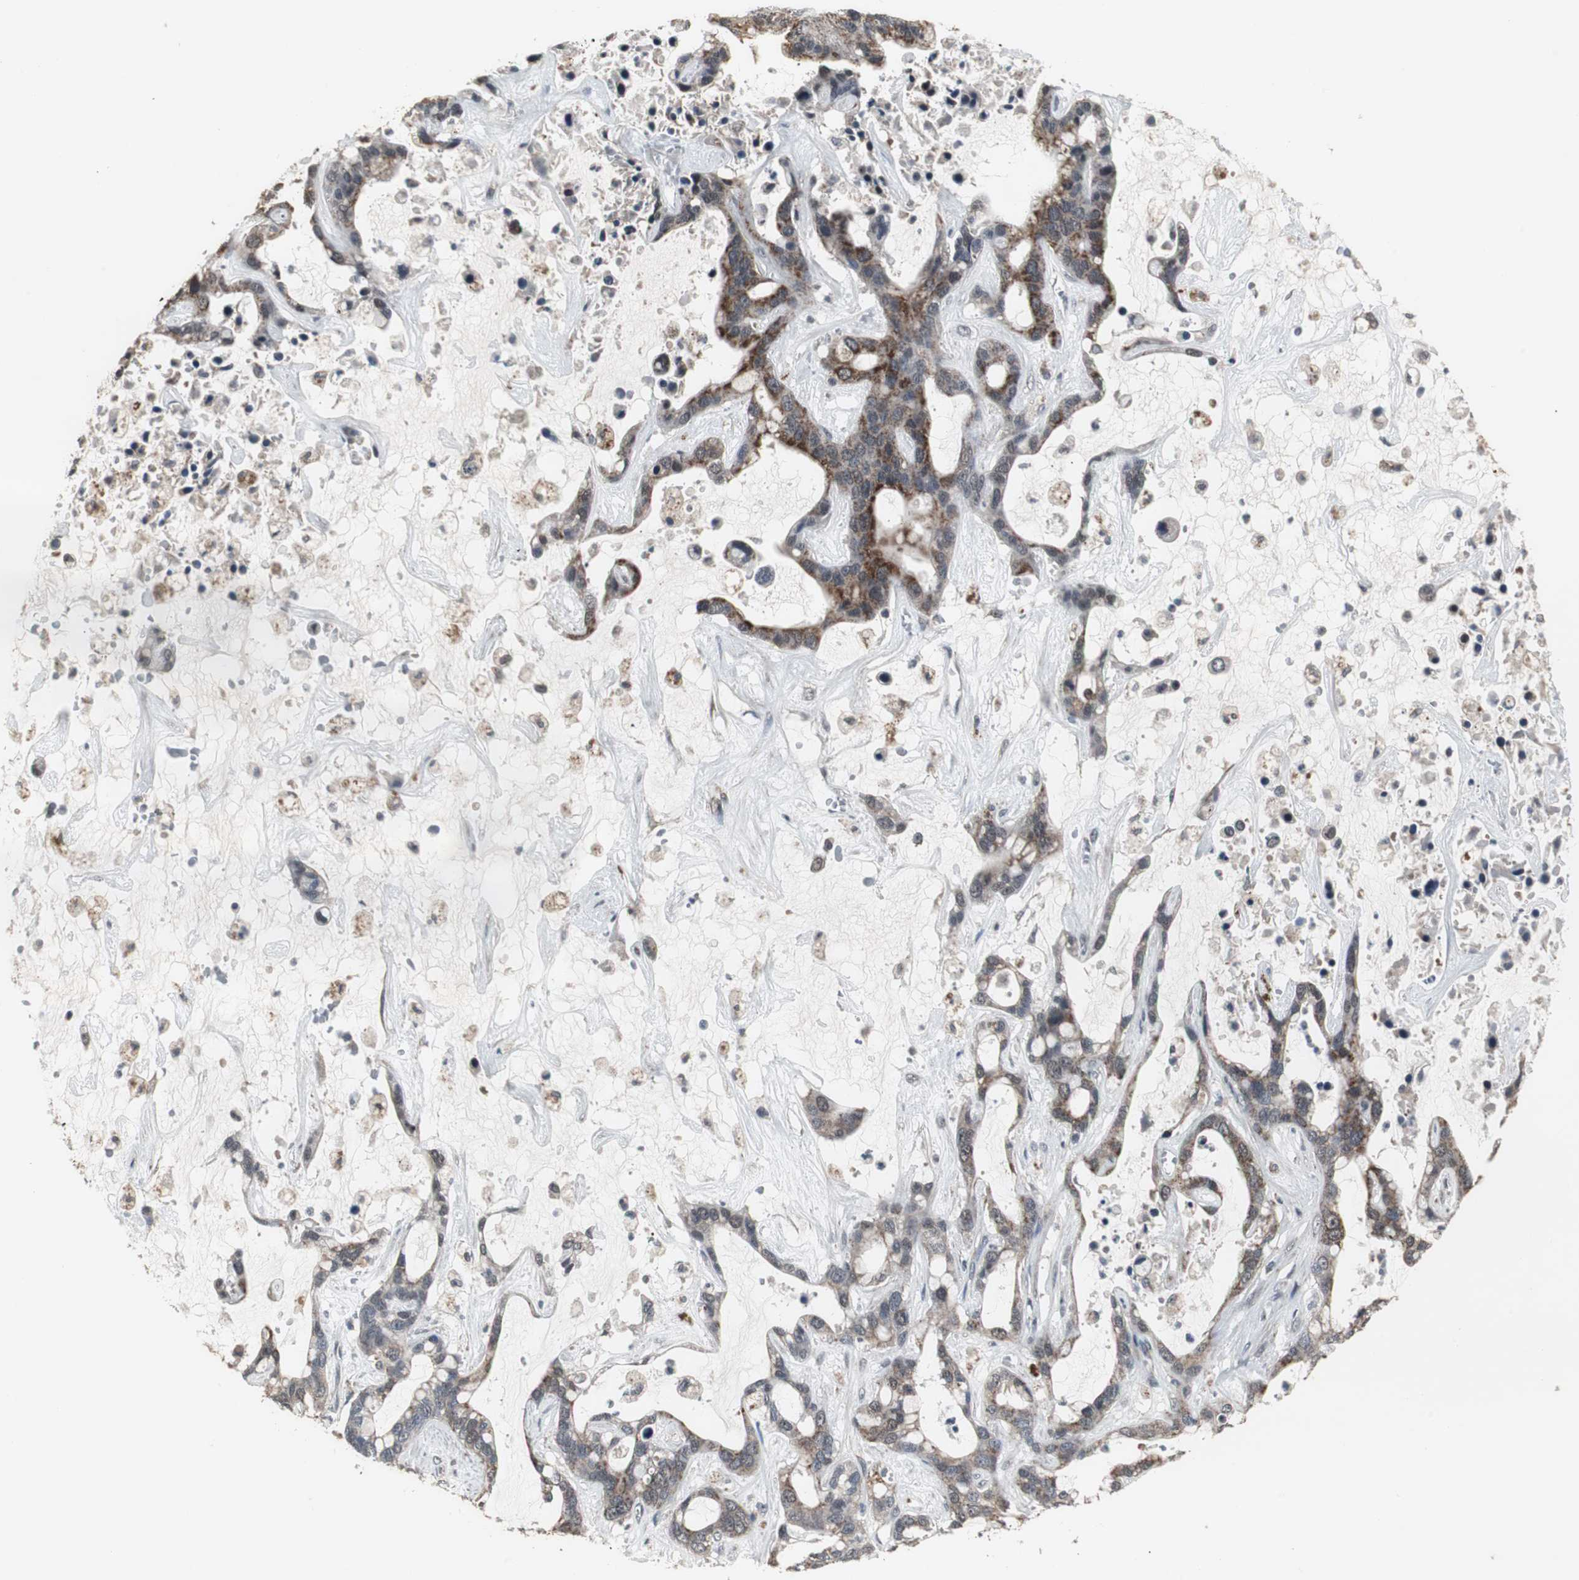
{"staining": {"intensity": "strong", "quantity": ">75%", "location": "cytoplasmic/membranous"}, "tissue": "liver cancer", "cell_type": "Tumor cells", "image_type": "cancer", "snomed": [{"axis": "morphology", "description": "Cholangiocarcinoma"}, {"axis": "topography", "description": "Liver"}], "caption": "Liver cholangiocarcinoma stained with DAB (3,3'-diaminobenzidine) IHC exhibits high levels of strong cytoplasmic/membranous staining in about >75% of tumor cells.", "gene": "MRPL40", "patient": {"sex": "female", "age": 65}}